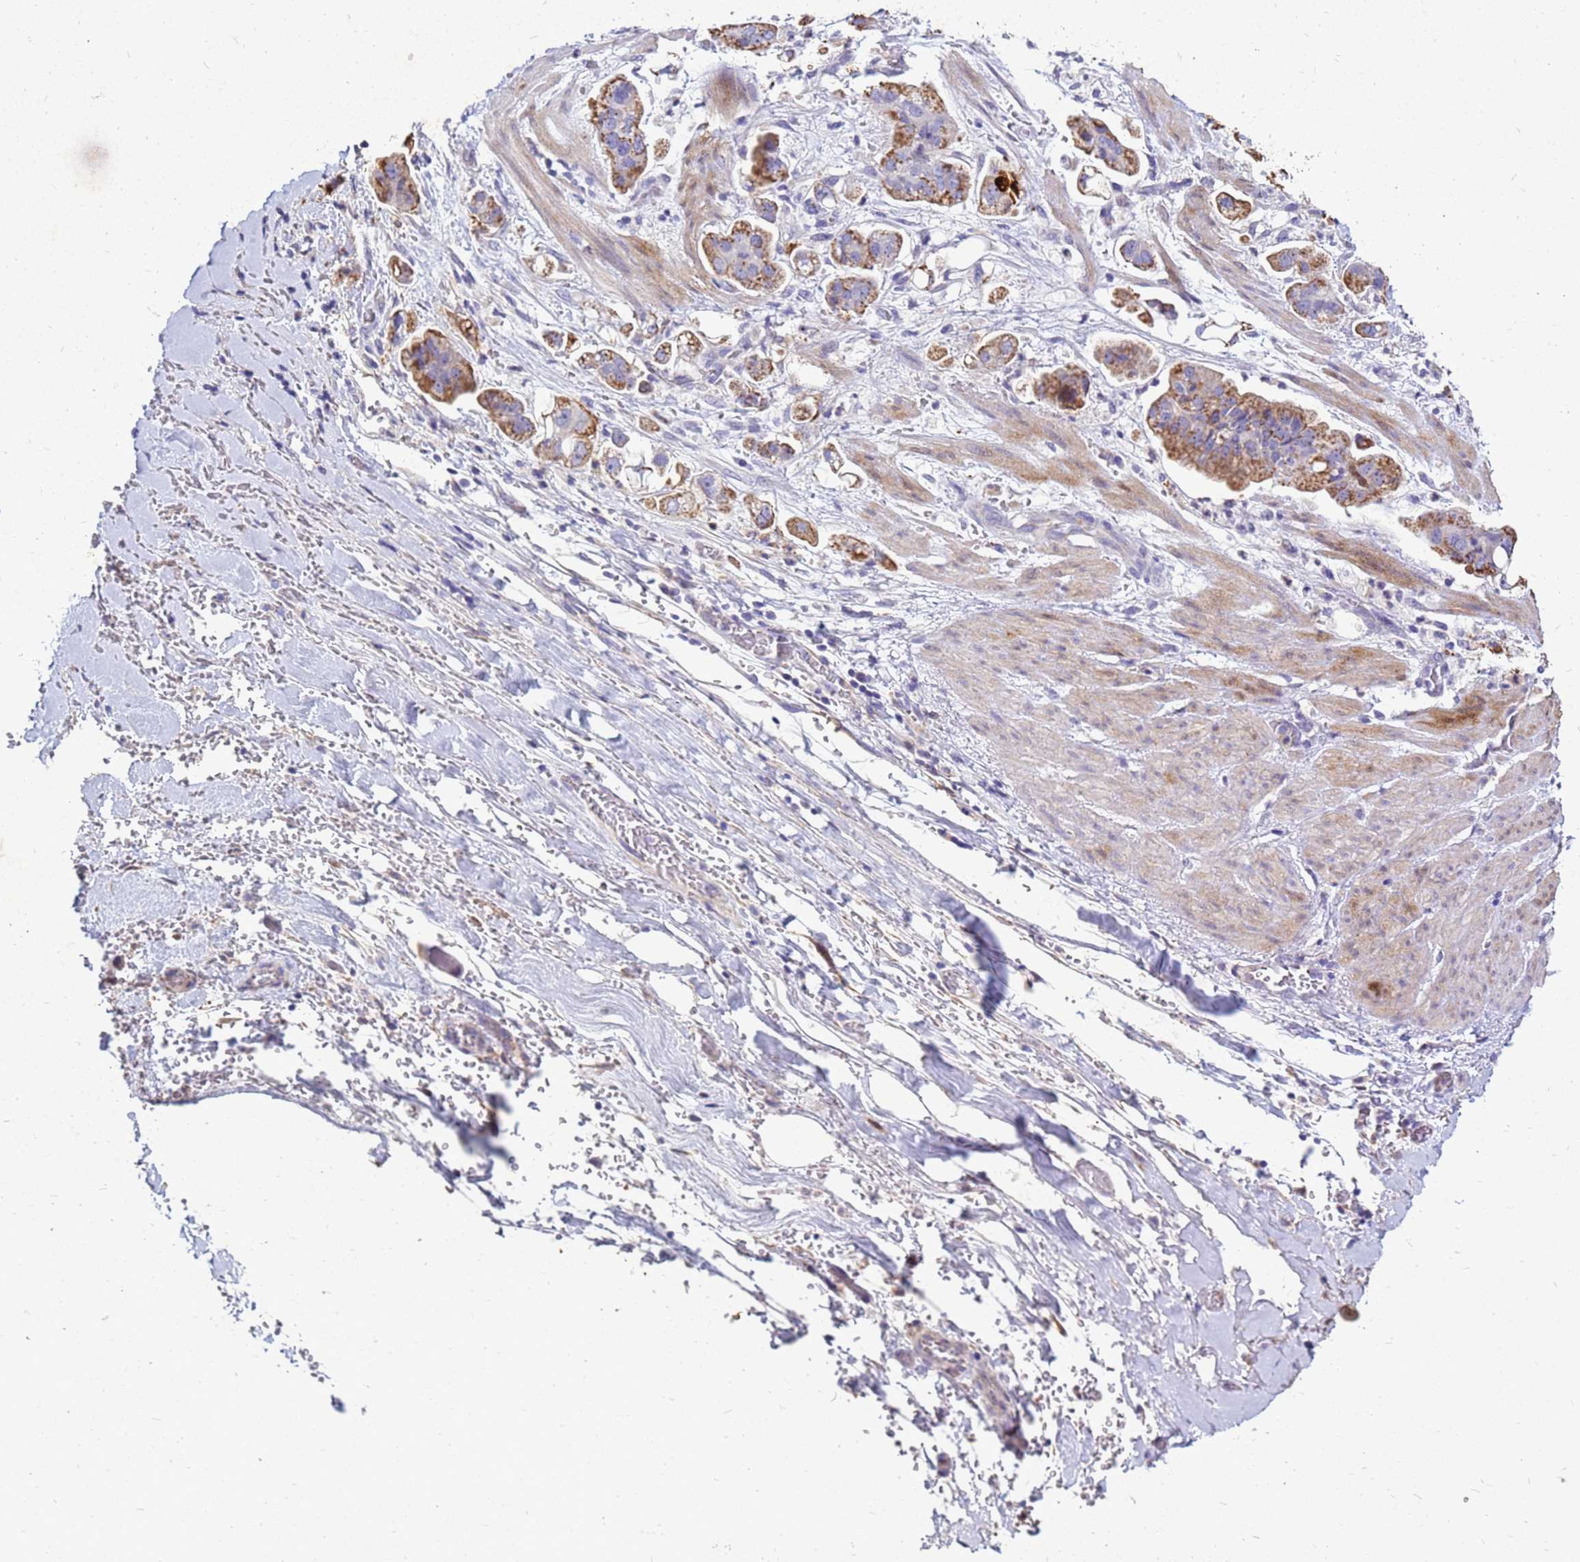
{"staining": {"intensity": "moderate", "quantity": "25%-75%", "location": "cytoplasmic/membranous"}, "tissue": "stomach cancer", "cell_type": "Tumor cells", "image_type": "cancer", "snomed": [{"axis": "morphology", "description": "Adenocarcinoma, NOS"}, {"axis": "topography", "description": "Stomach"}], "caption": "Moderate cytoplasmic/membranous protein expression is seen in about 25%-75% of tumor cells in stomach cancer.", "gene": "AKR1C1", "patient": {"sex": "male", "age": 62}}